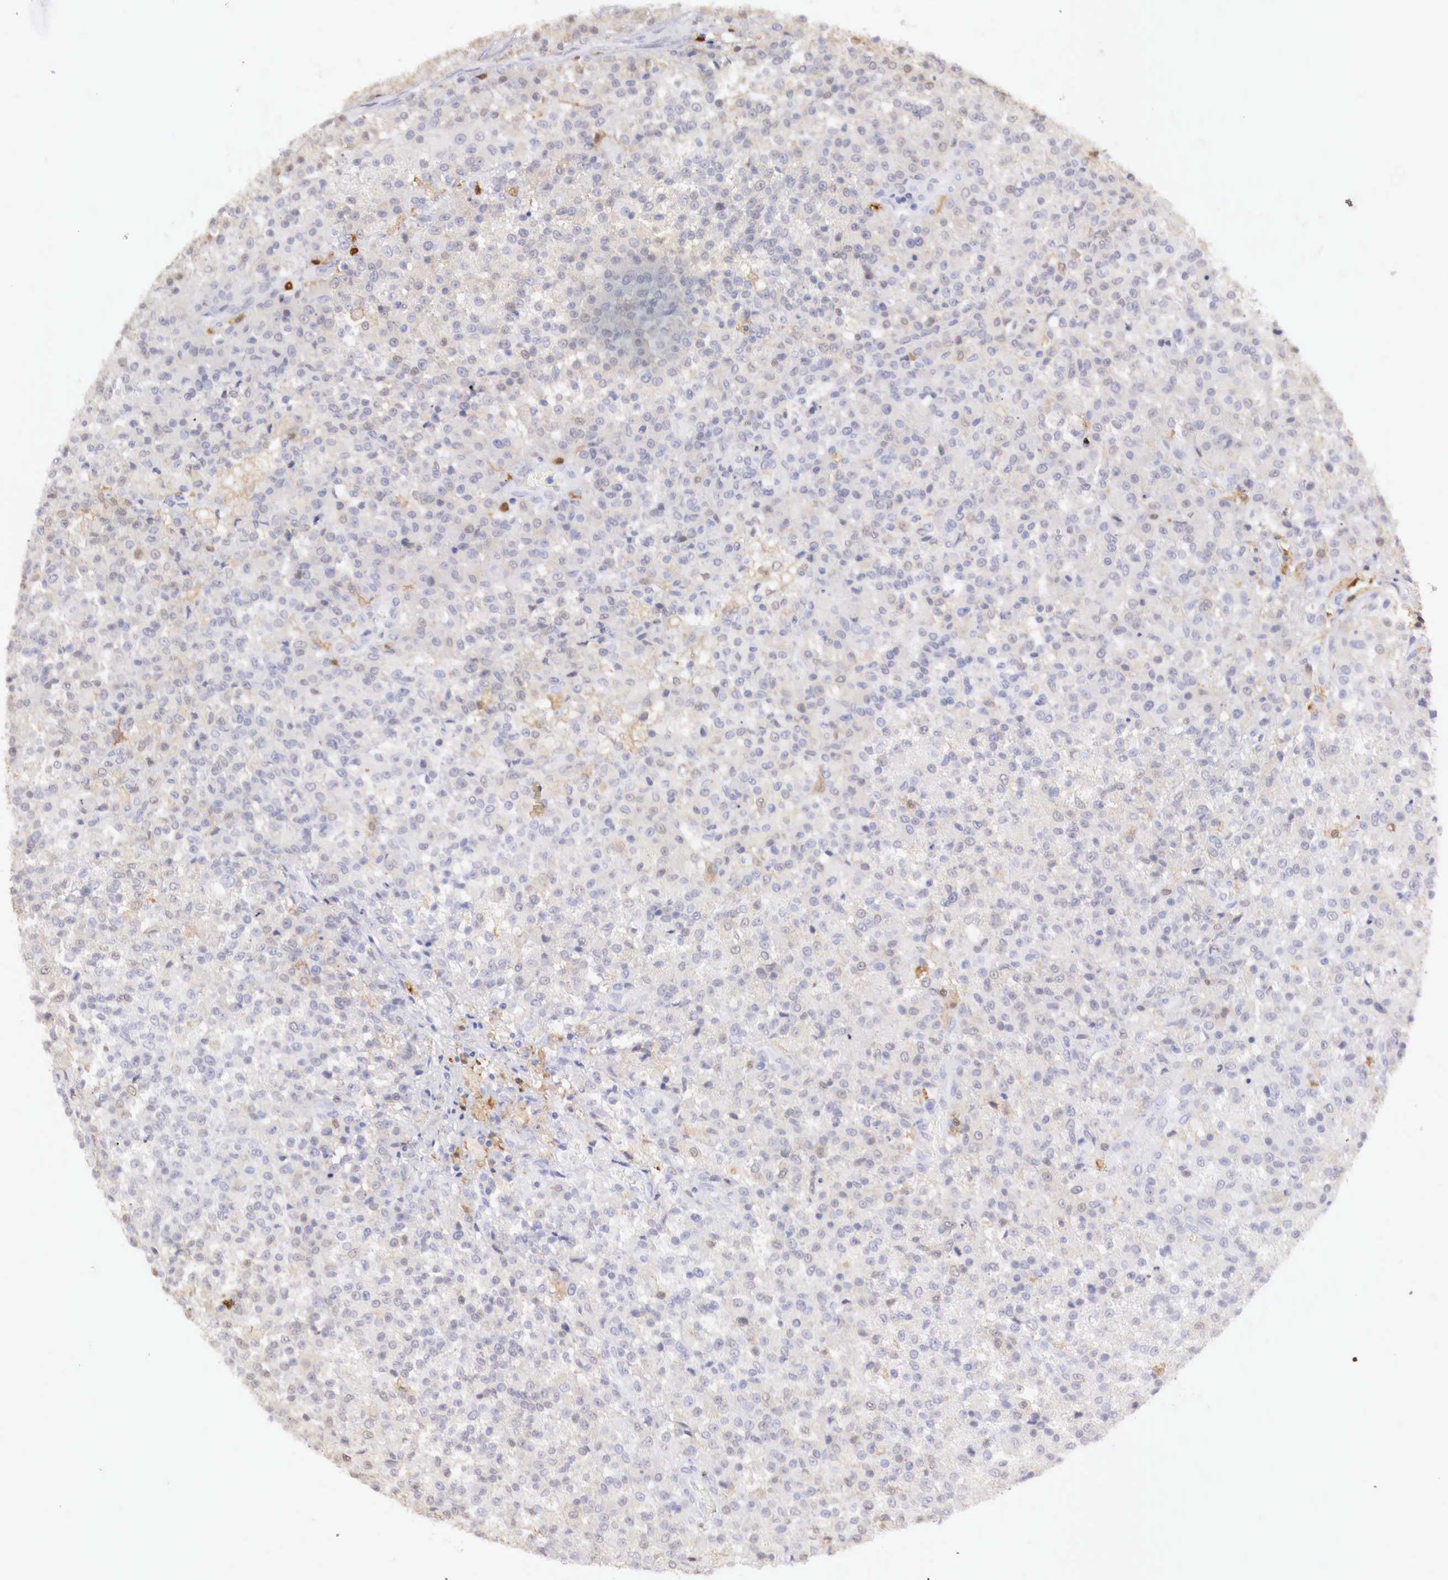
{"staining": {"intensity": "negative", "quantity": "none", "location": "none"}, "tissue": "testis cancer", "cell_type": "Tumor cells", "image_type": "cancer", "snomed": [{"axis": "morphology", "description": "Seminoma, NOS"}, {"axis": "topography", "description": "Testis"}], "caption": "Tumor cells are negative for protein expression in human testis seminoma. (DAB (3,3'-diaminobenzidine) immunohistochemistry, high magnification).", "gene": "RENBP", "patient": {"sex": "male", "age": 59}}